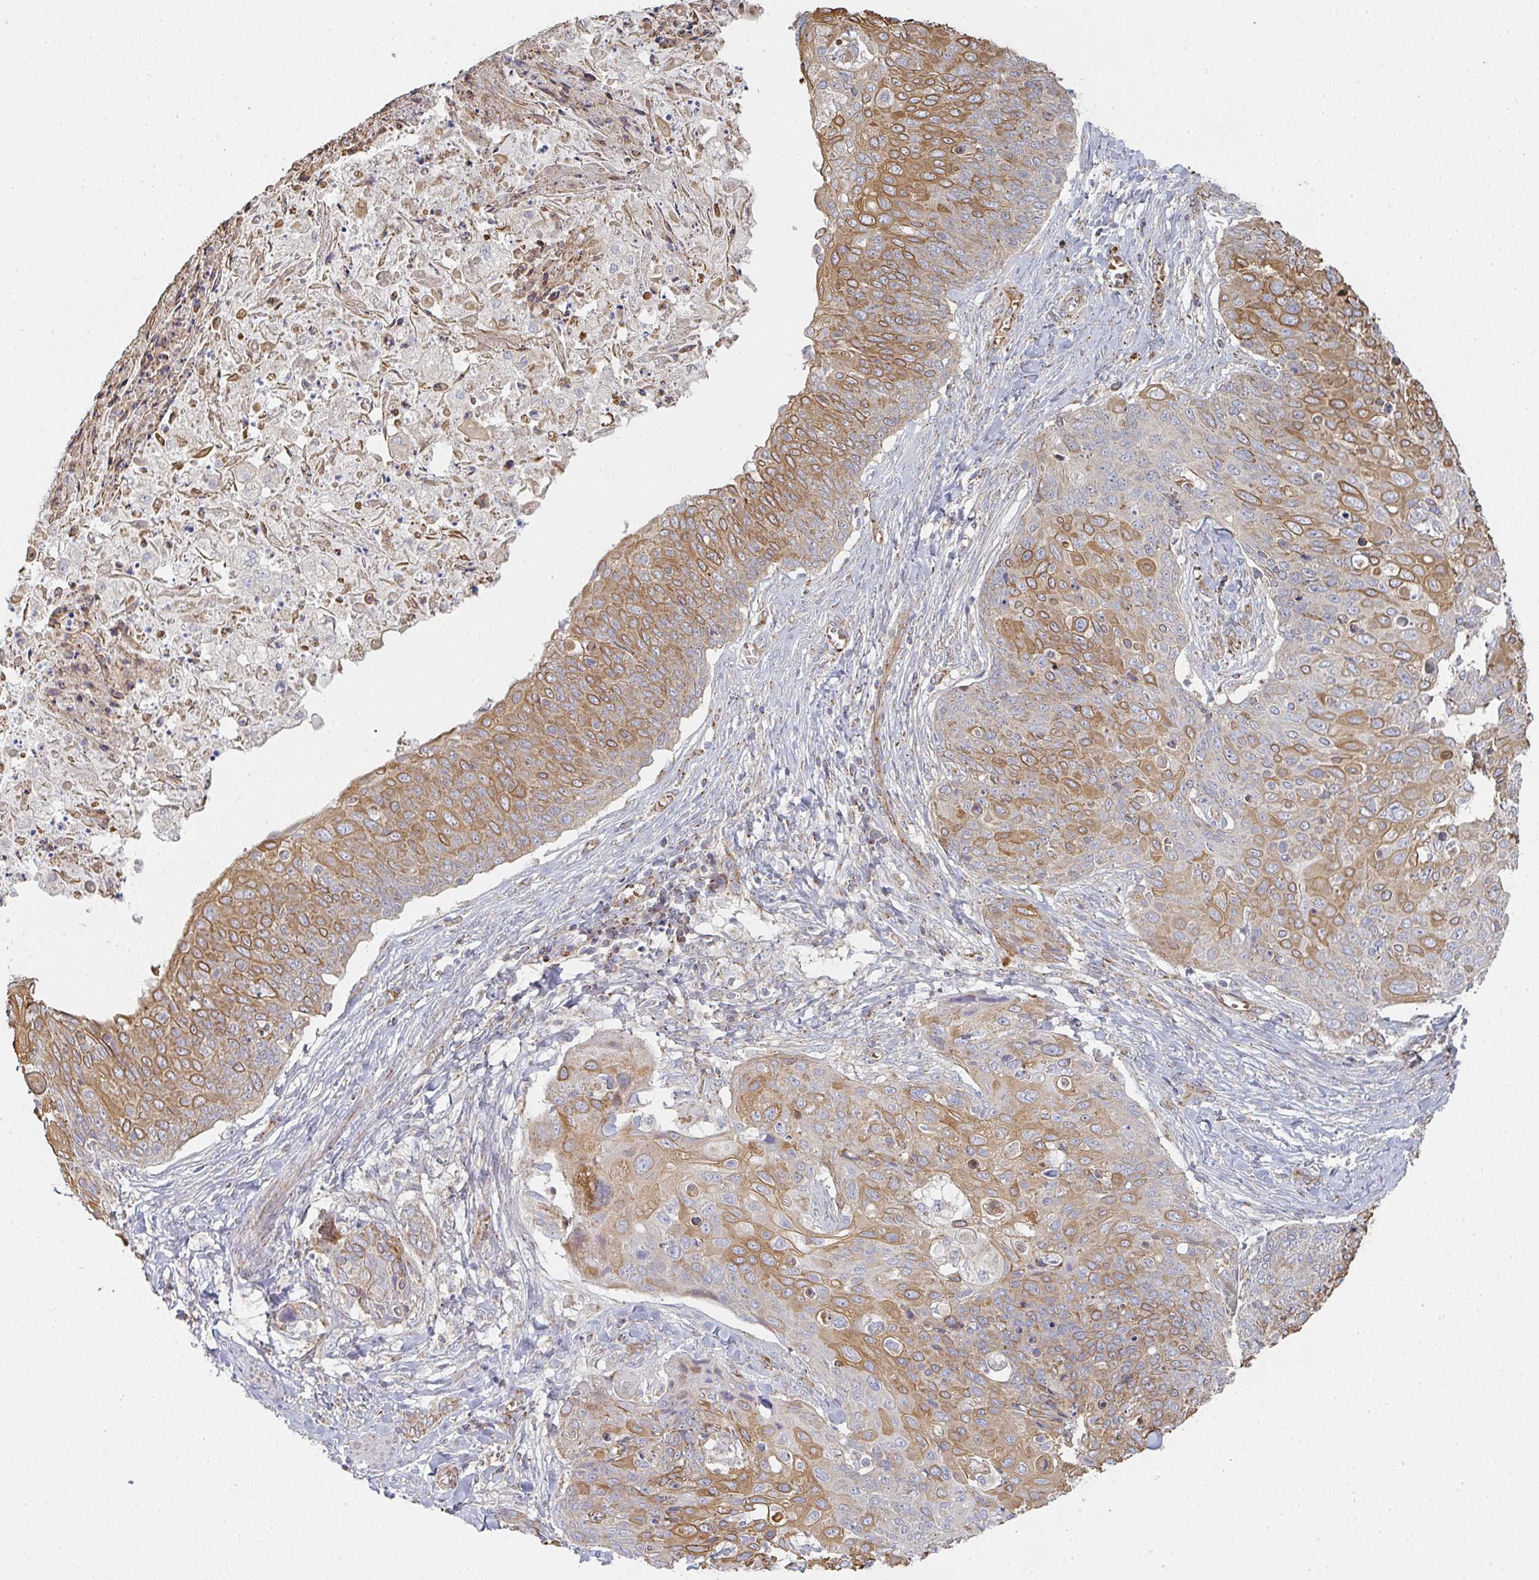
{"staining": {"intensity": "moderate", "quantity": ">75%", "location": "cytoplasmic/membranous"}, "tissue": "skin cancer", "cell_type": "Tumor cells", "image_type": "cancer", "snomed": [{"axis": "morphology", "description": "Squamous cell carcinoma, NOS"}, {"axis": "topography", "description": "Skin"}, {"axis": "topography", "description": "Vulva"}], "caption": "Protein expression analysis of skin cancer (squamous cell carcinoma) exhibits moderate cytoplasmic/membranous staining in about >75% of tumor cells.", "gene": "ZNF526", "patient": {"sex": "female", "age": 85}}